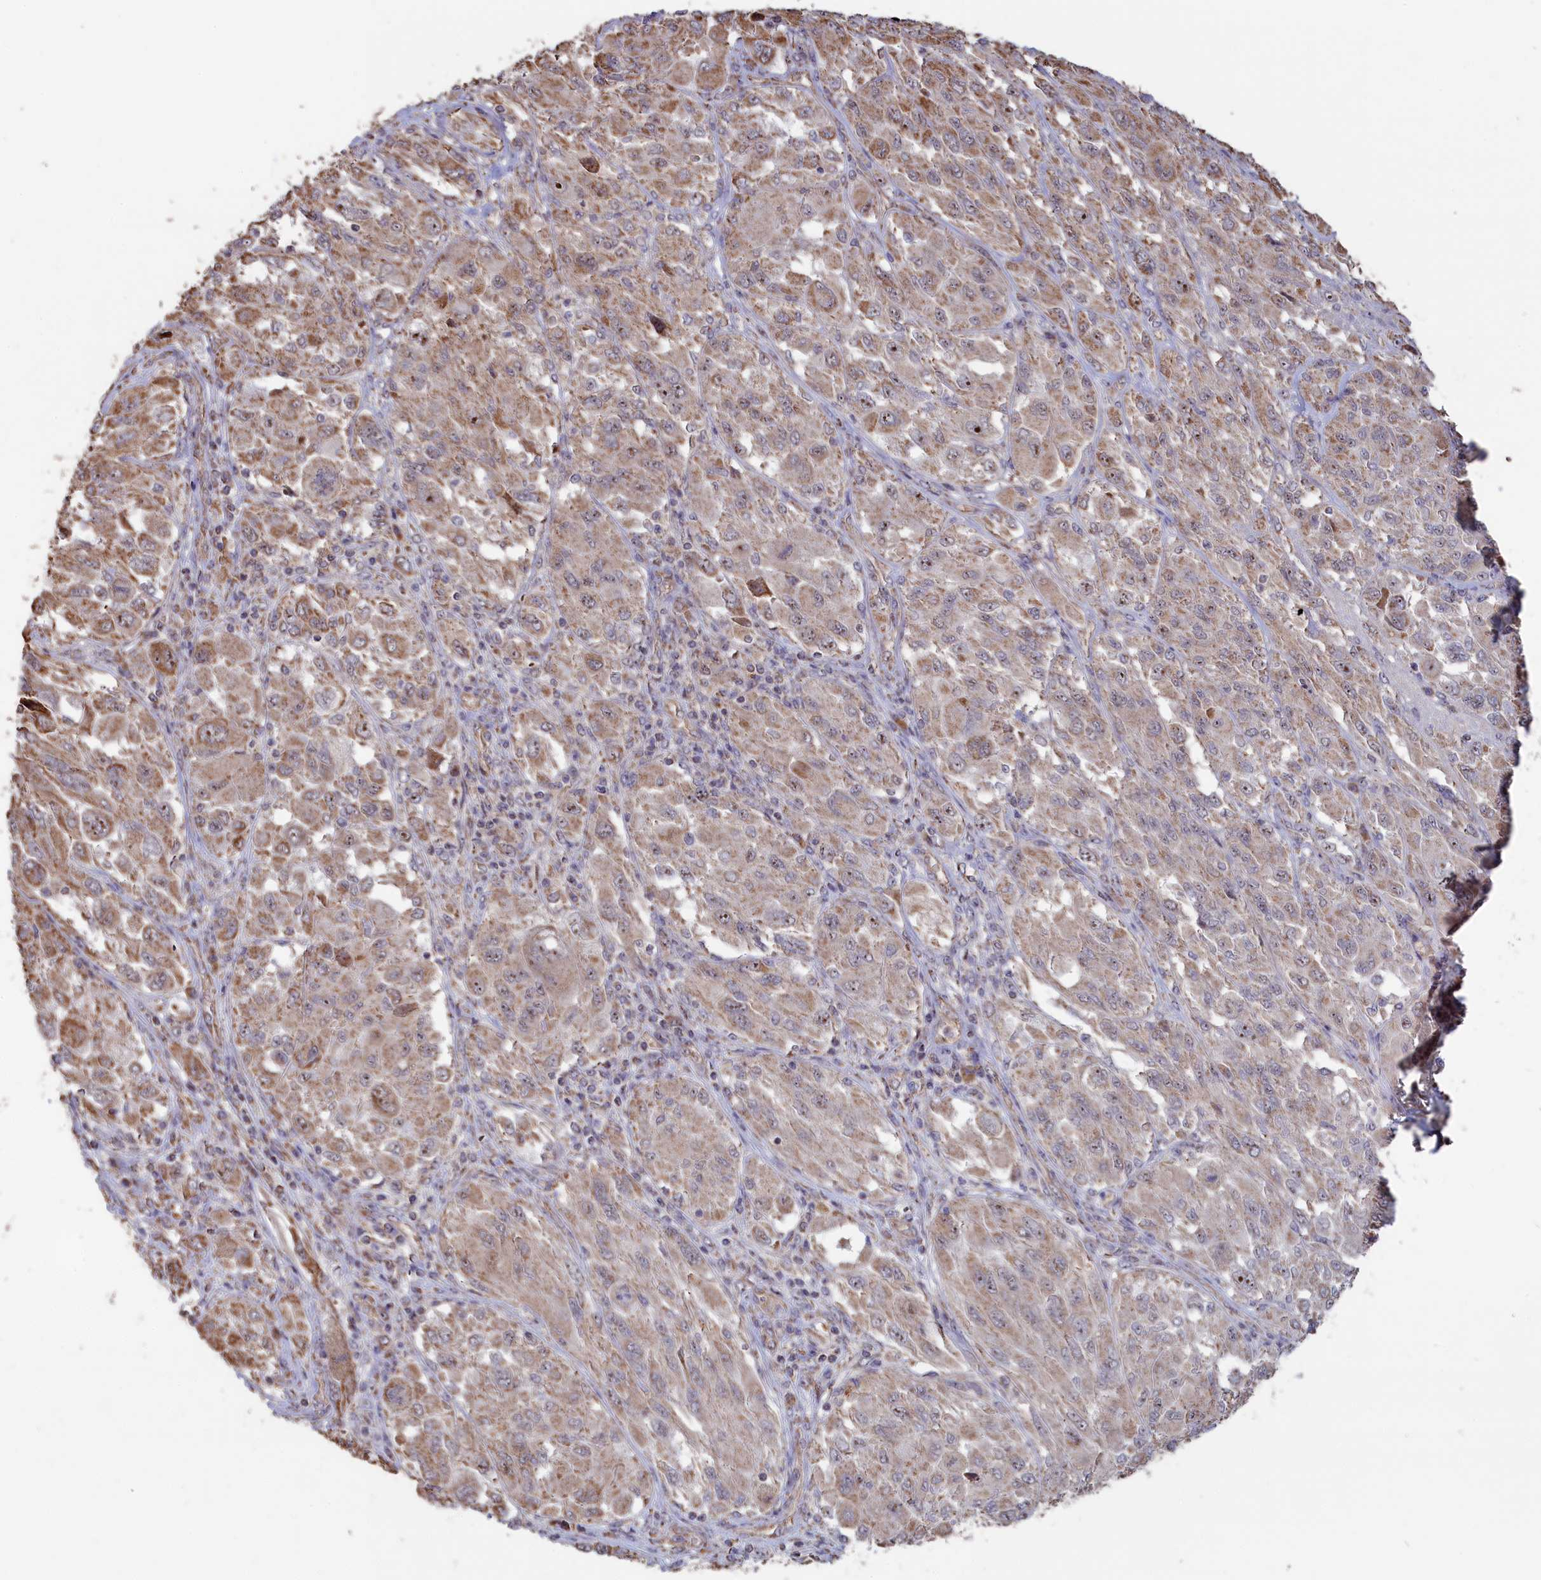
{"staining": {"intensity": "moderate", "quantity": "25%-75%", "location": "cytoplasmic/membranous,nuclear"}, "tissue": "melanoma", "cell_type": "Tumor cells", "image_type": "cancer", "snomed": [{"axis": "morphology", "description": "Malignant melanoma, NOS"}, {"axis": "topography", "description": "Skin"}], "caption": "A histopathology image of melanoma stained for a protein demonstrates moderate cytoplasmic/membranous and nuclear brown staining in tumor cells.", "gene": "ZNF816", "patient": {"sex": "female", "age": 91}}